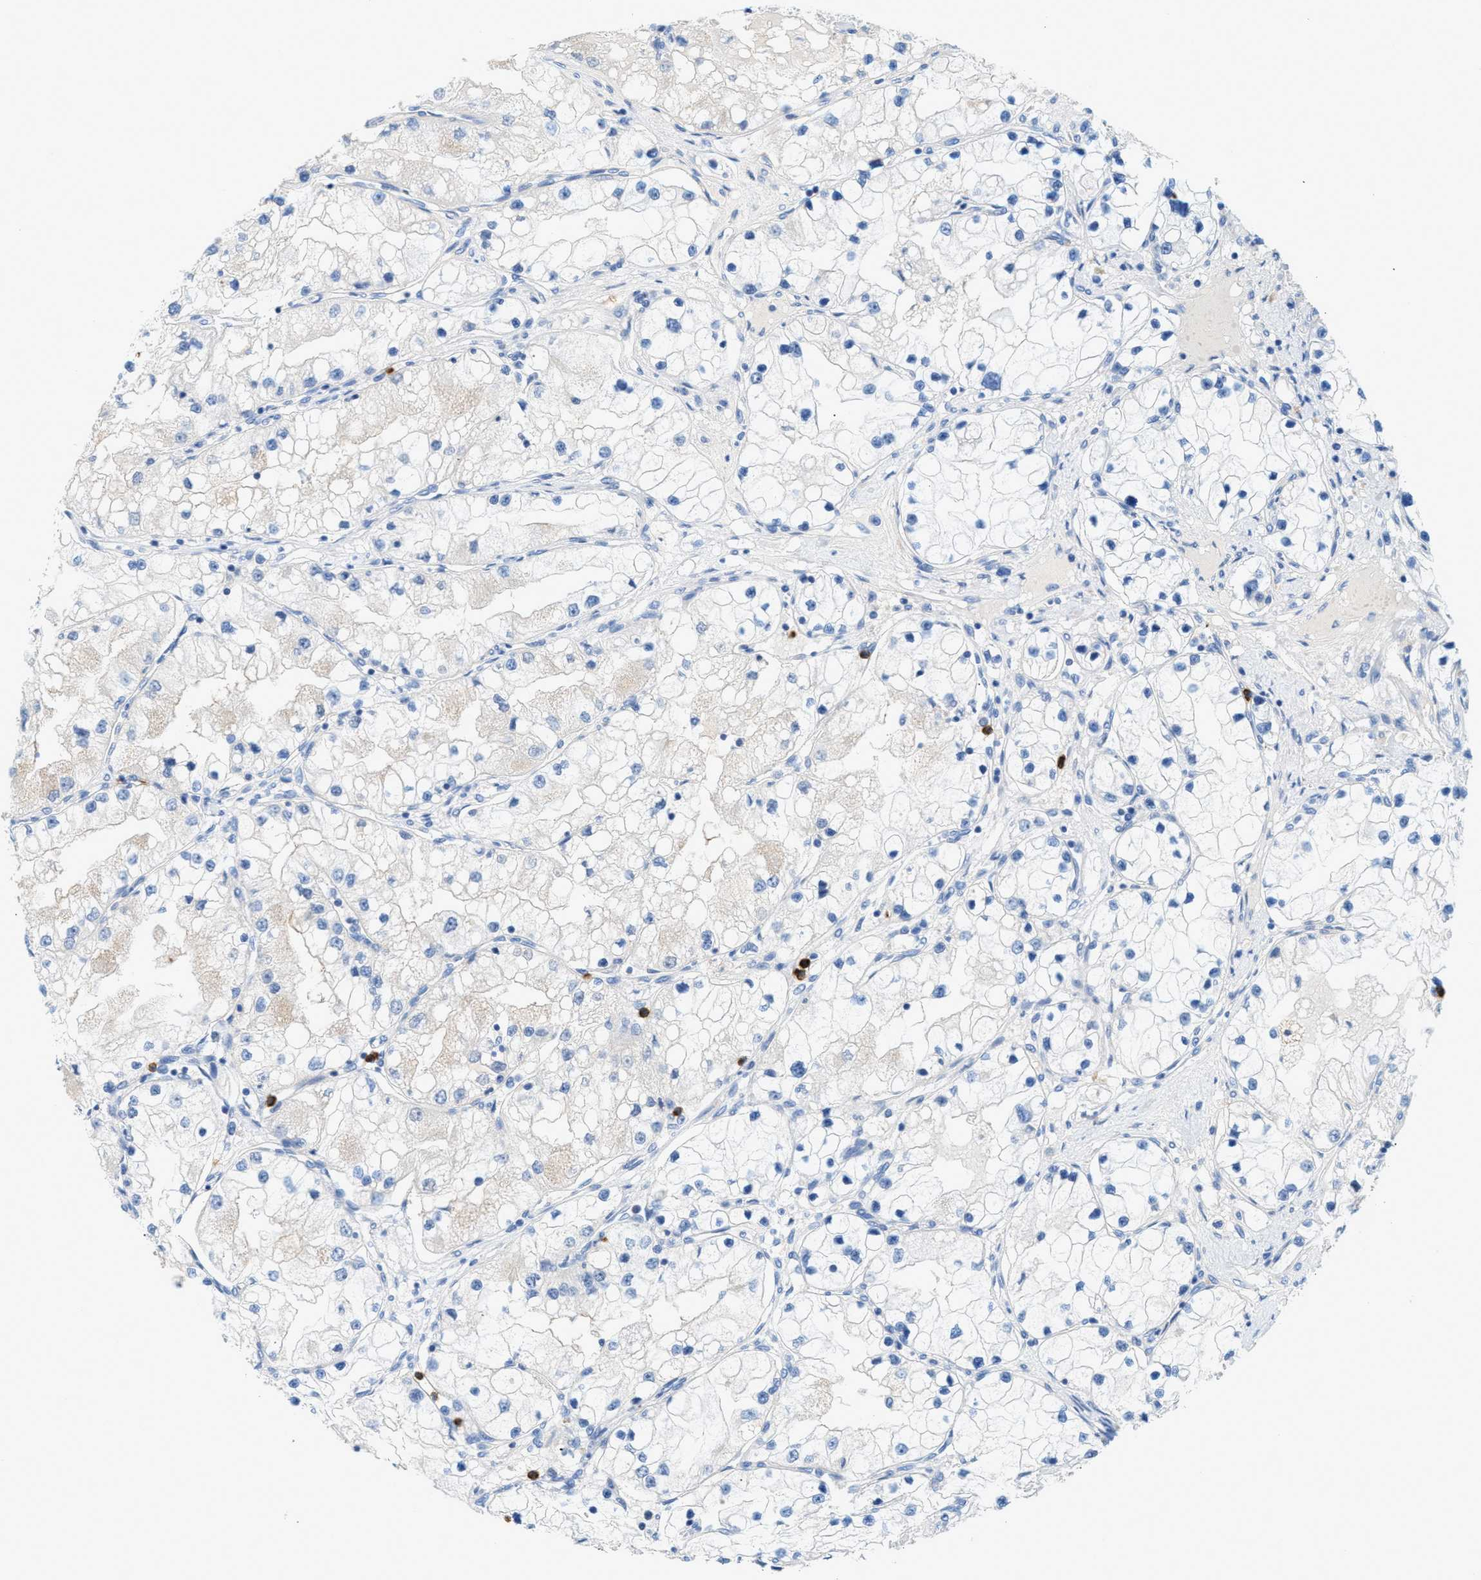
{"staining": {"intensity": "negative", "quantity": "none", "location": "none"}, "tissue": "renal cancer", "cell_type": "Tumor cells", "image_type": "cancer", "snomed": [{"axis": "morphology", "description": "Adenocarcinoma, NOS"}, {"axis": "topography", "description": "Kidney"}], "caption": "Immunohistochemistry (IHC) histopathology image of neoplastic tissue: human renal cancer (adenocarcinoma) stained with DAB (3,3'-diaminobenzidine) exhibits no significant protein positivity in tumor cells.", "gene": "CMTM1", "patient": {"sex": "male", "age": 68}}